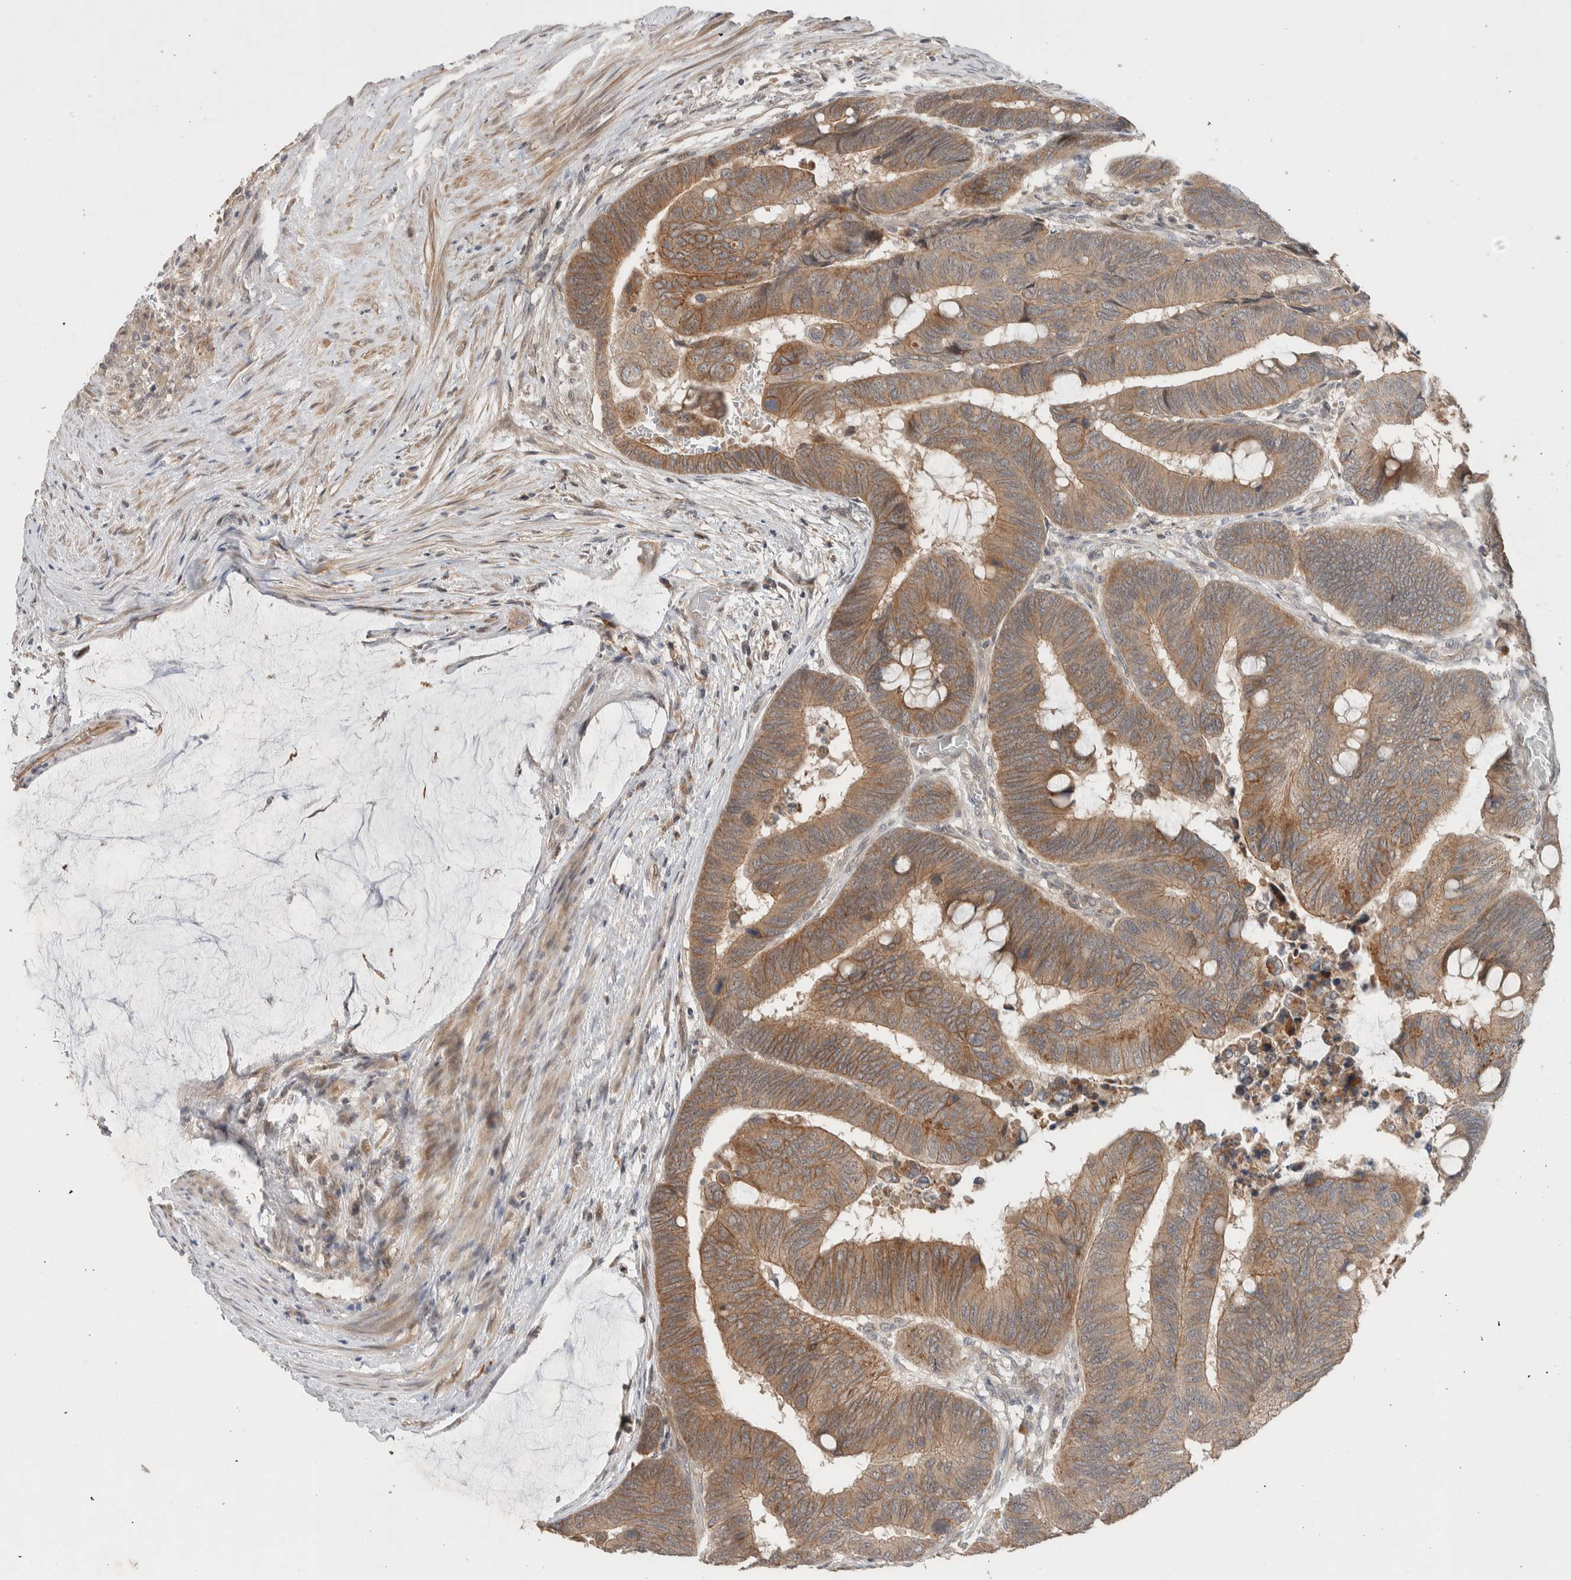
{"staining": {"intensity": "moderate", "quantity": ">75%", "location": "cytoplasmic/membranous"}, "tissue": "colorectal cancer", "cell_type": "Tumor cells", "image_type": "cancer", "snomed": [{"axis": "morphology", "description": "Normal tissue, NOS"}, {"axis": "morphology", "description": "Adenocarcinoma, NOS"}, {"axis": "topography", "description": "Rectum"}], "caption": "Moderate cytoplasmic/membranous staining for a protein is present in about >75% of tumor cells of colorectal cancer (adenocarcinoma) using immunohistochemistry.", "gene": "DEPTOR", "patient": {"sex": "male", "age": 92}}